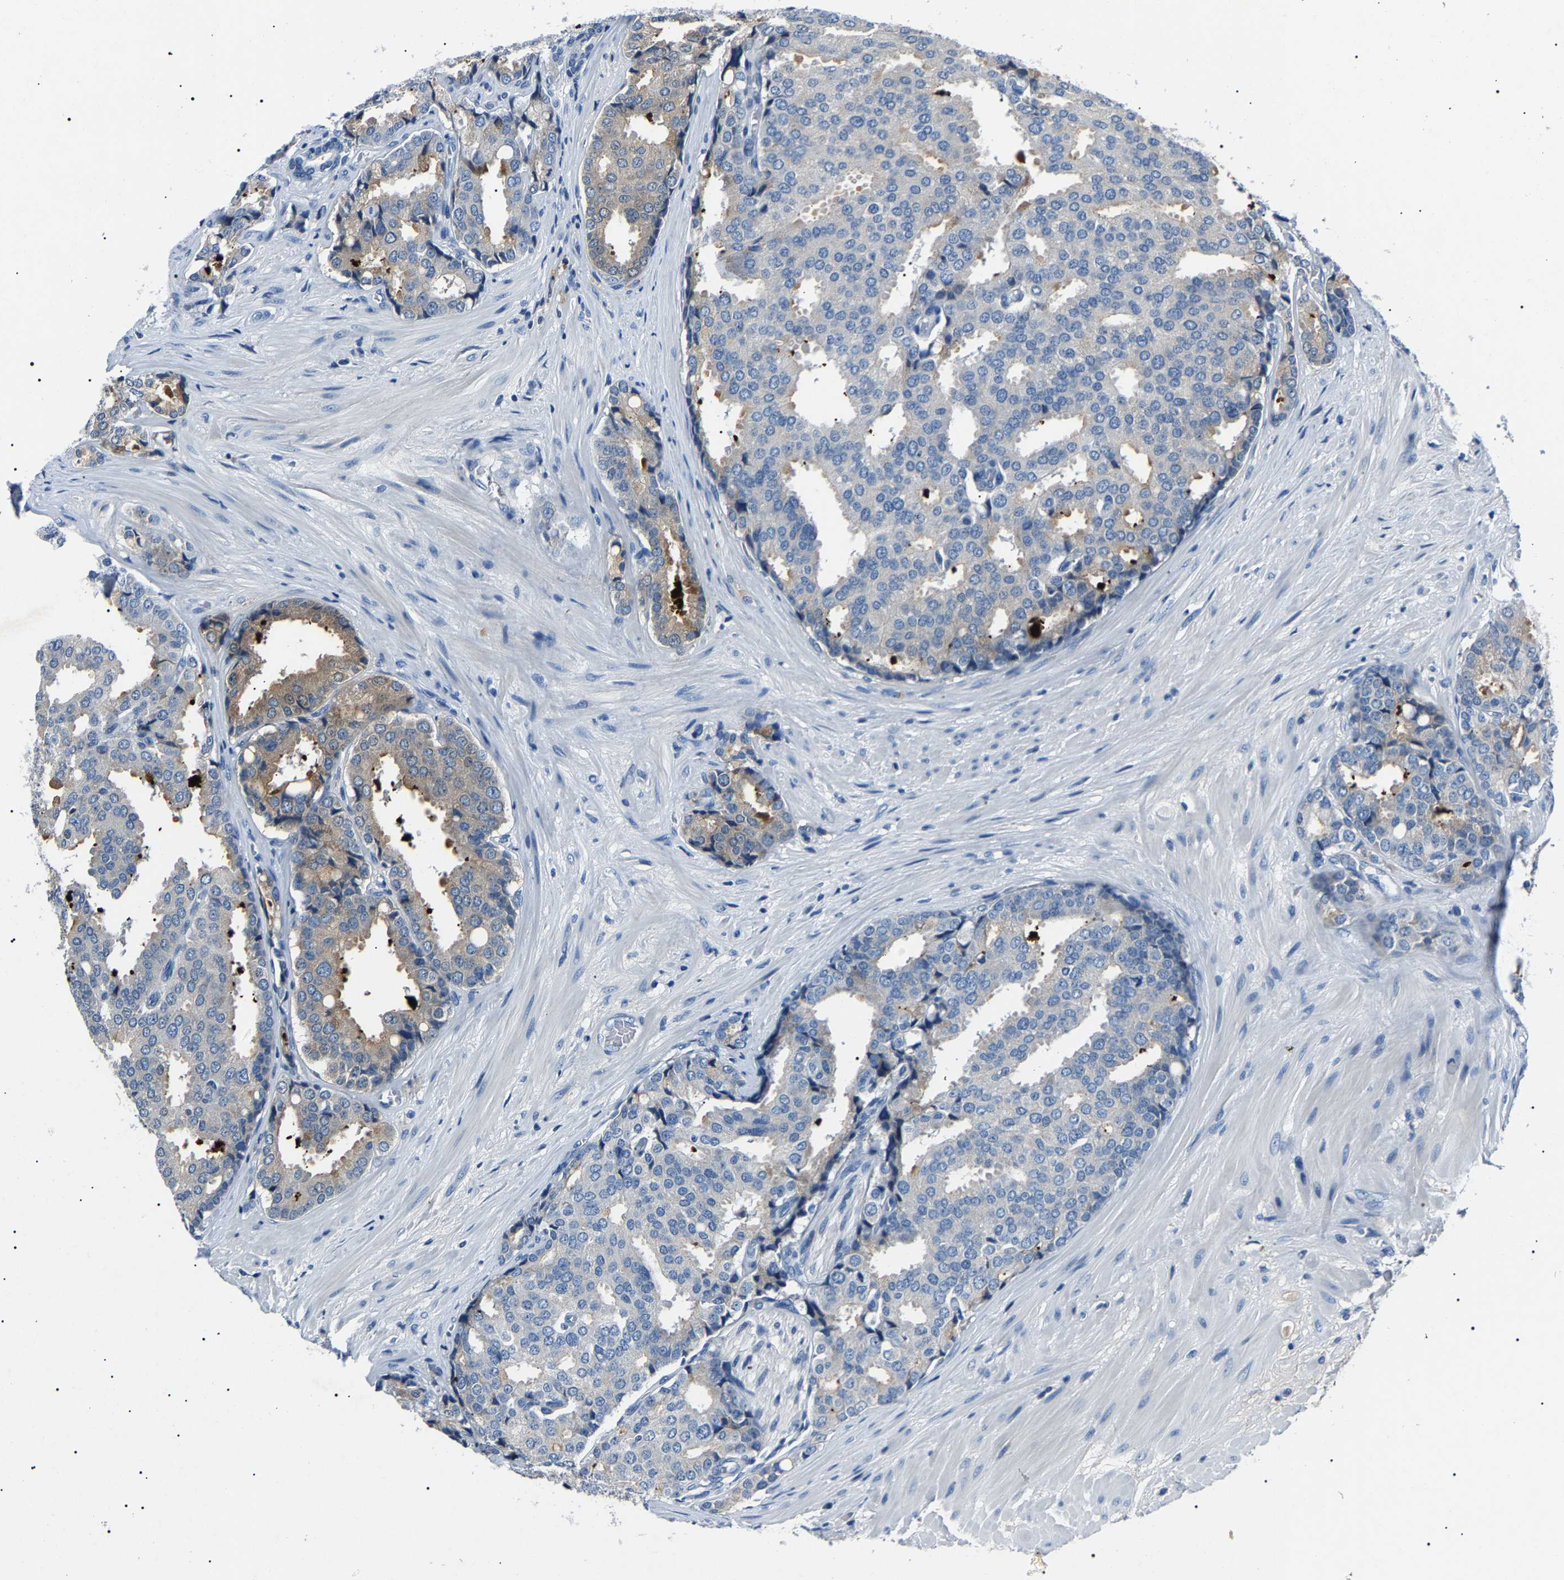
{"staining": {"intensity": "weak", "quantity": "<25%", "location": "cytoplasmic/membranous"}, "tissue": "prostate cancer", "cell_type": "Tumor cells", "image_type": "cancer", "snomed": [{"axis": "morphology", "description": "Adenocarcinoma, High grade"}, {"axis": "topography", "description": "Prostate"}], "caption": "Adenocarcinoma (high-grade) (prostate) was stained to show a protein in brown. There is no significant staining in tumor cells.", "gene": "KLK15", "patient": {"sex": "male", "age": 50}}